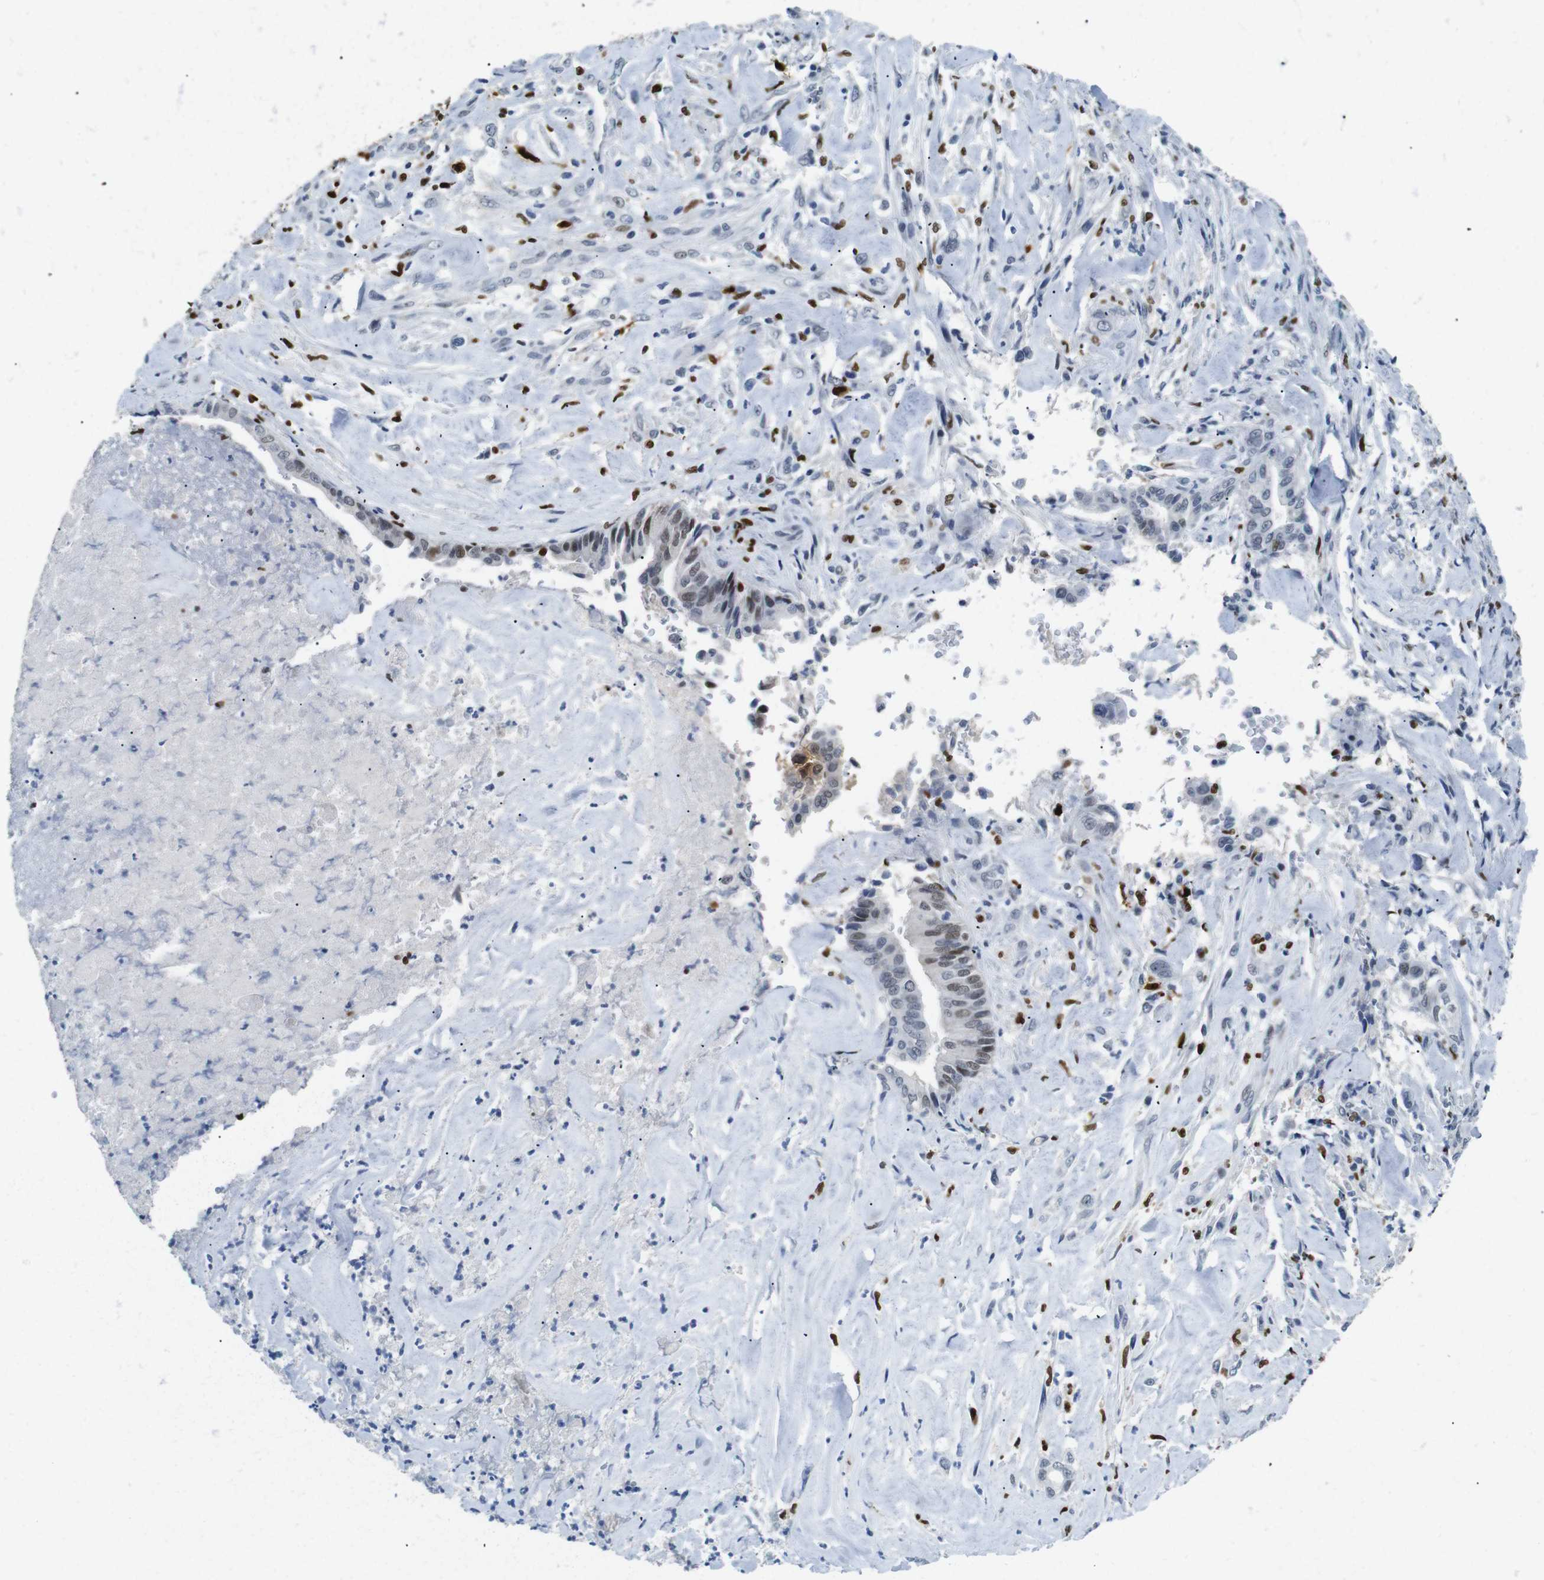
{"staining": {"intensity": "weak", "quantity": "25%-75%", "location": "nuclear"}, "tissue": "liver cancer", "cell_type": "Tumor cells", "image_type": "cancer", "snomed": [{"axis": "morphology", "description": "Cholangiocarcinoma"}, {"axis": "topography", "description": "Liver"}], "caption": "Weak nuclear staining for a protein is seen in about 25%-75% of tumor cells of liver cancer (cholangiocarcinoma) using IHC.", "gene": "IRF8", "patient": {"sex": "female", "age": 67}}